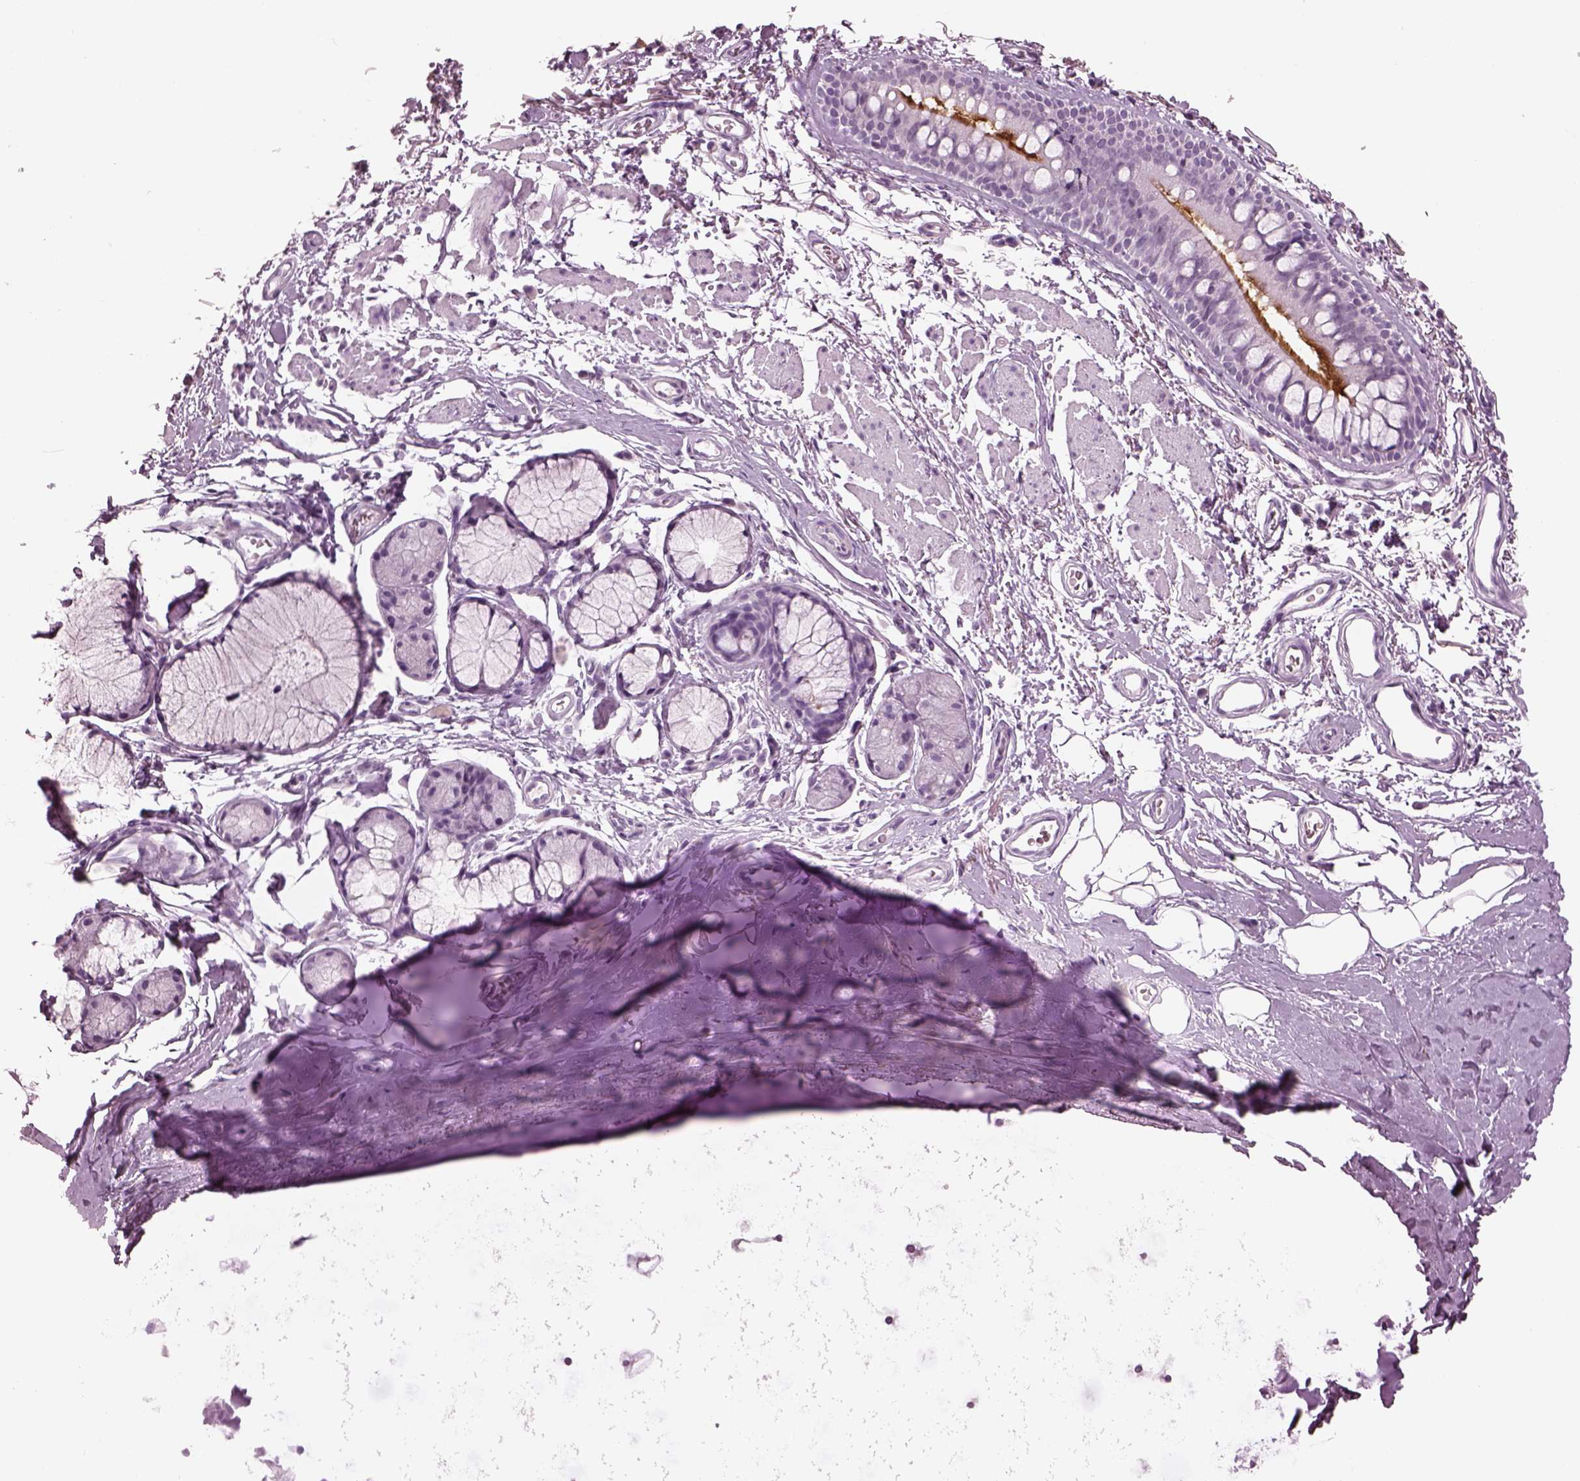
{"staining": {"intensity": "negative", "quantity": "none", "location": "none"}, "tissue": "adipose tissue", "cell_type": "Adipocytes", "image_type": "normal", "snomed": [{"axis": "morphology", "description": "Normal tissue, NOS"}, {"axis": "topography", "description": "Cartilage tissue"}, {"axis": "topography", "description": "Bronchus"}], "caption": "Protein analysis of normal adipose tissue exhibits no significant expression in adipocytes. Nuclei are stained in blue.", "gene": "PACRG", "patient": {"sex": "female", "age": 79}}